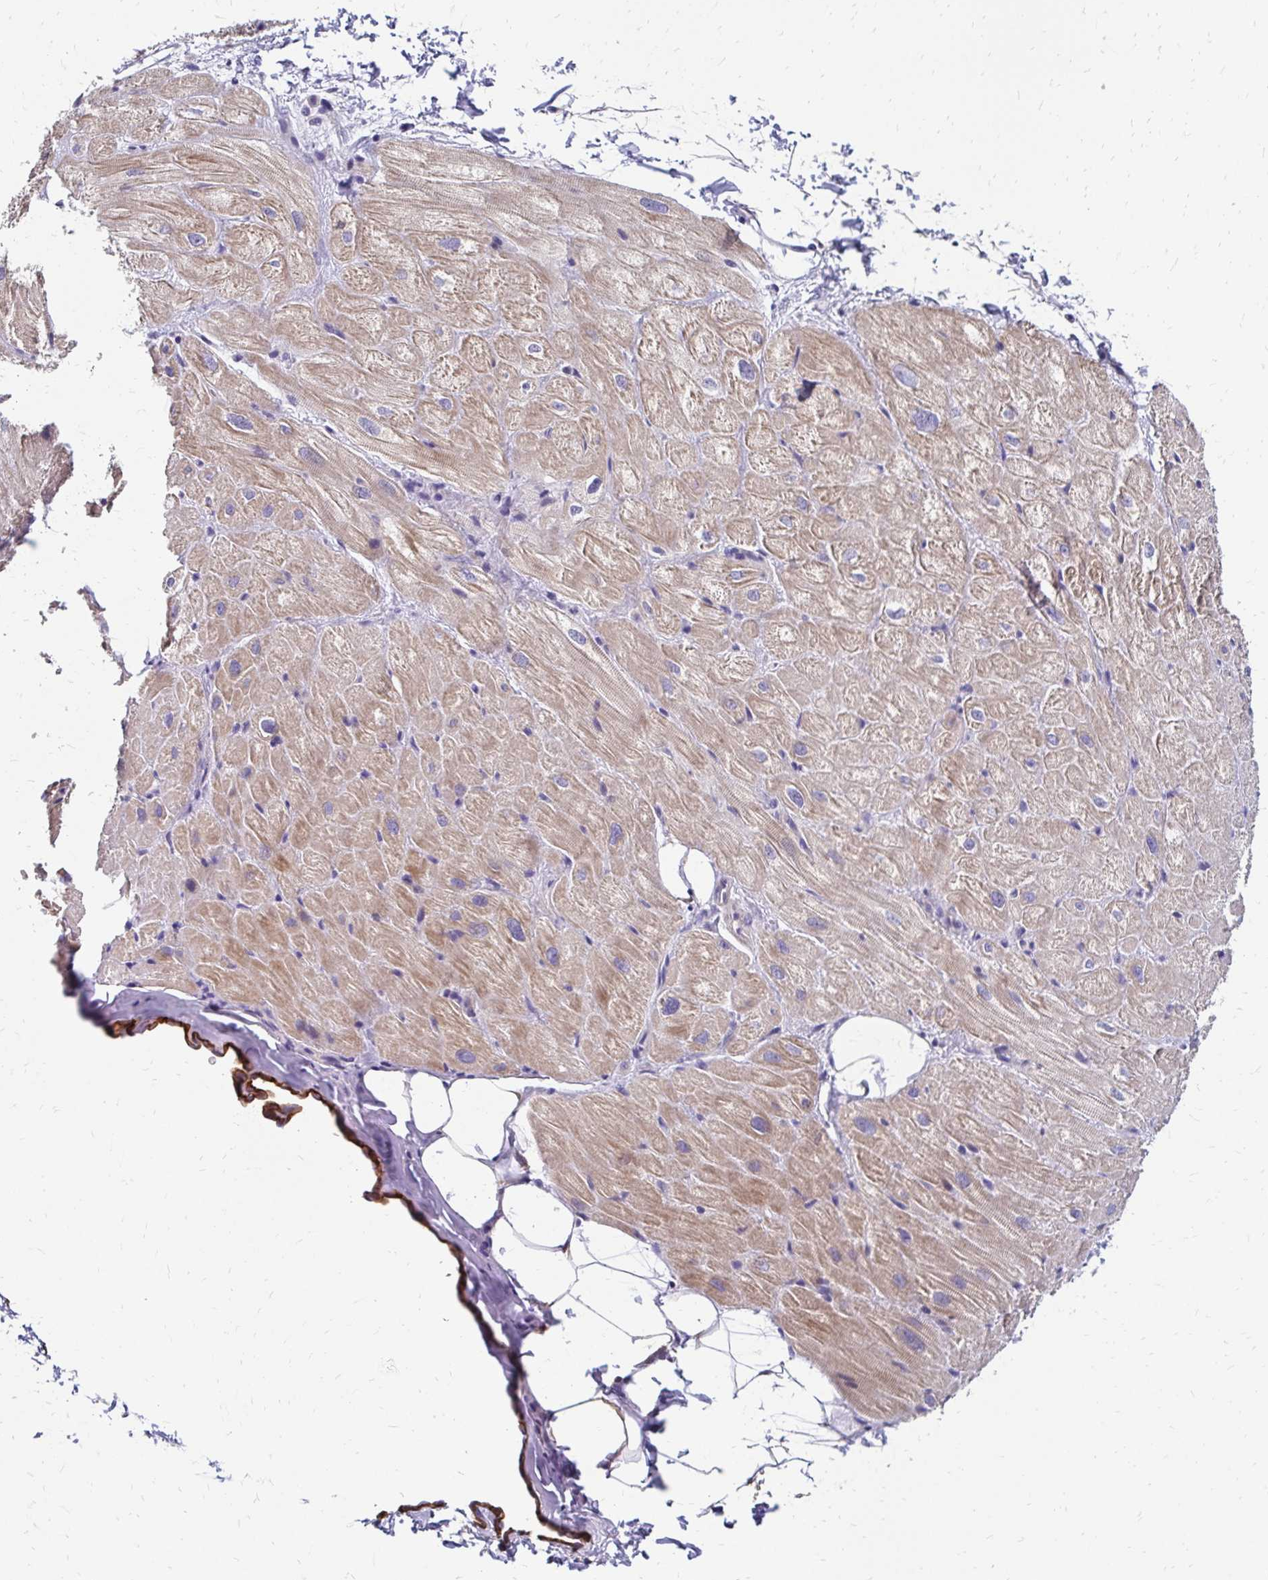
{"staining": {"intensity": "moderate", "quantity": "25%-75%", "location": "cytoplasmic/membranous"}, "tissue": "heart muscle", "cell_type": "Cardiomyocytes", "image_type": "normal", "snomed": [{"axis": "morphology", "description": "Normal tissue, NOS"}, {"axis": "topography", "description": "Heart"}], "caption": "This is a micrograph of immunohistochemistry staining of normal heart muscle, which shows moderate staining in the cytoplasmic/membranous of cardiomyocytes.", "gene": "DTNB", "patient": {"sex": "male", "age": 62}}